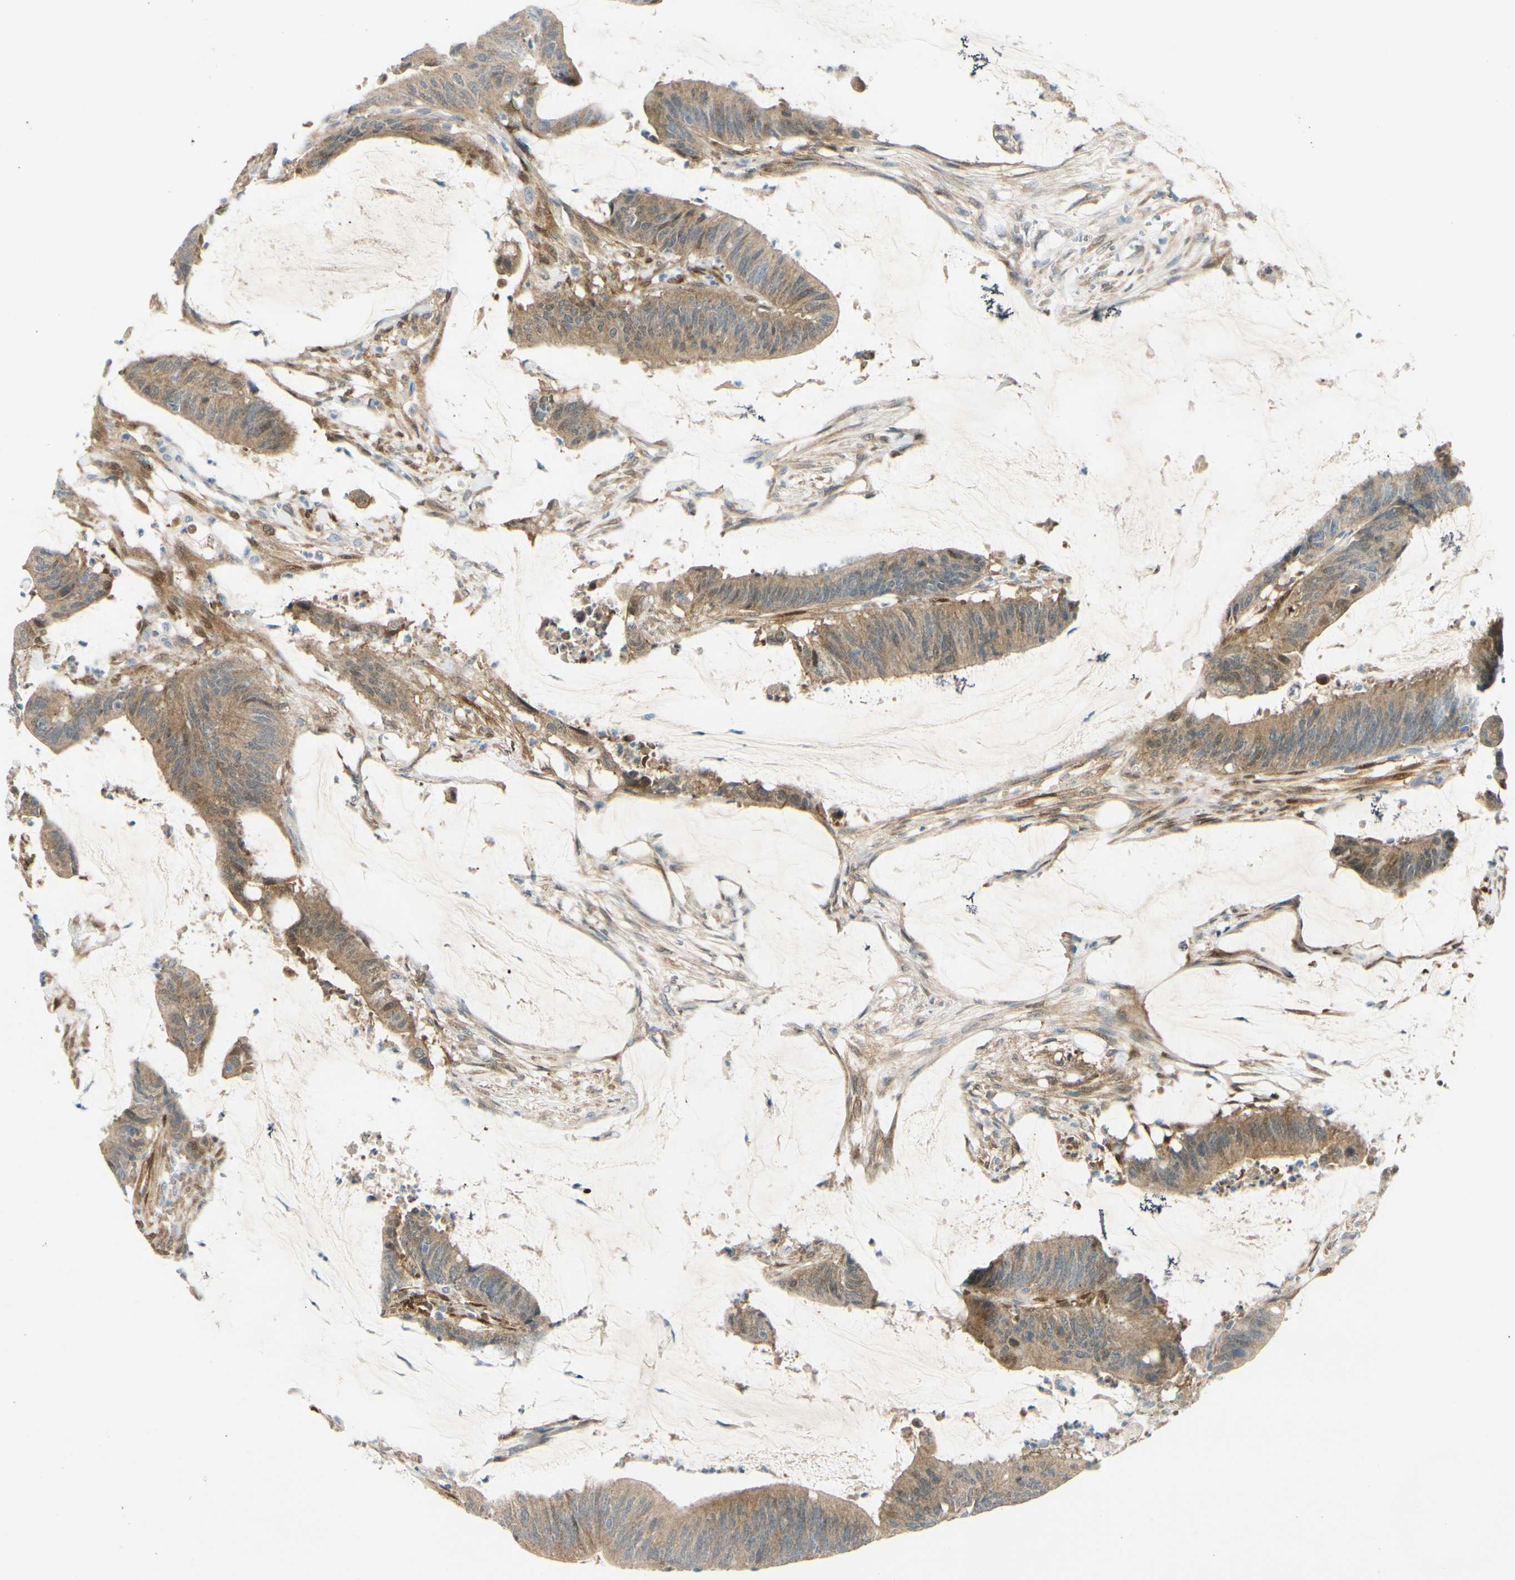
{"staining": {"intensity": "moderate", "quantity": ">75%", "location": "cytoplasmic/membranous"}, "tissue": "colorectal cancer", "cell_type": "Tumor cells", "image_type": "cancer", "snomed": [{"axis": "morphology", "description": "Adenocarcinoma, NOS"}, {"axis": "topography", "description": "Rectum"}], "caption": "Colorectal adenocarcinoma was stained to show a protein in brown. There is medium levels of moderate cytoplasmic/membranous positivity in about >75% of tumor cells.", "gene": "FHL2", "patient": {"sex": "female", "age": 66}}